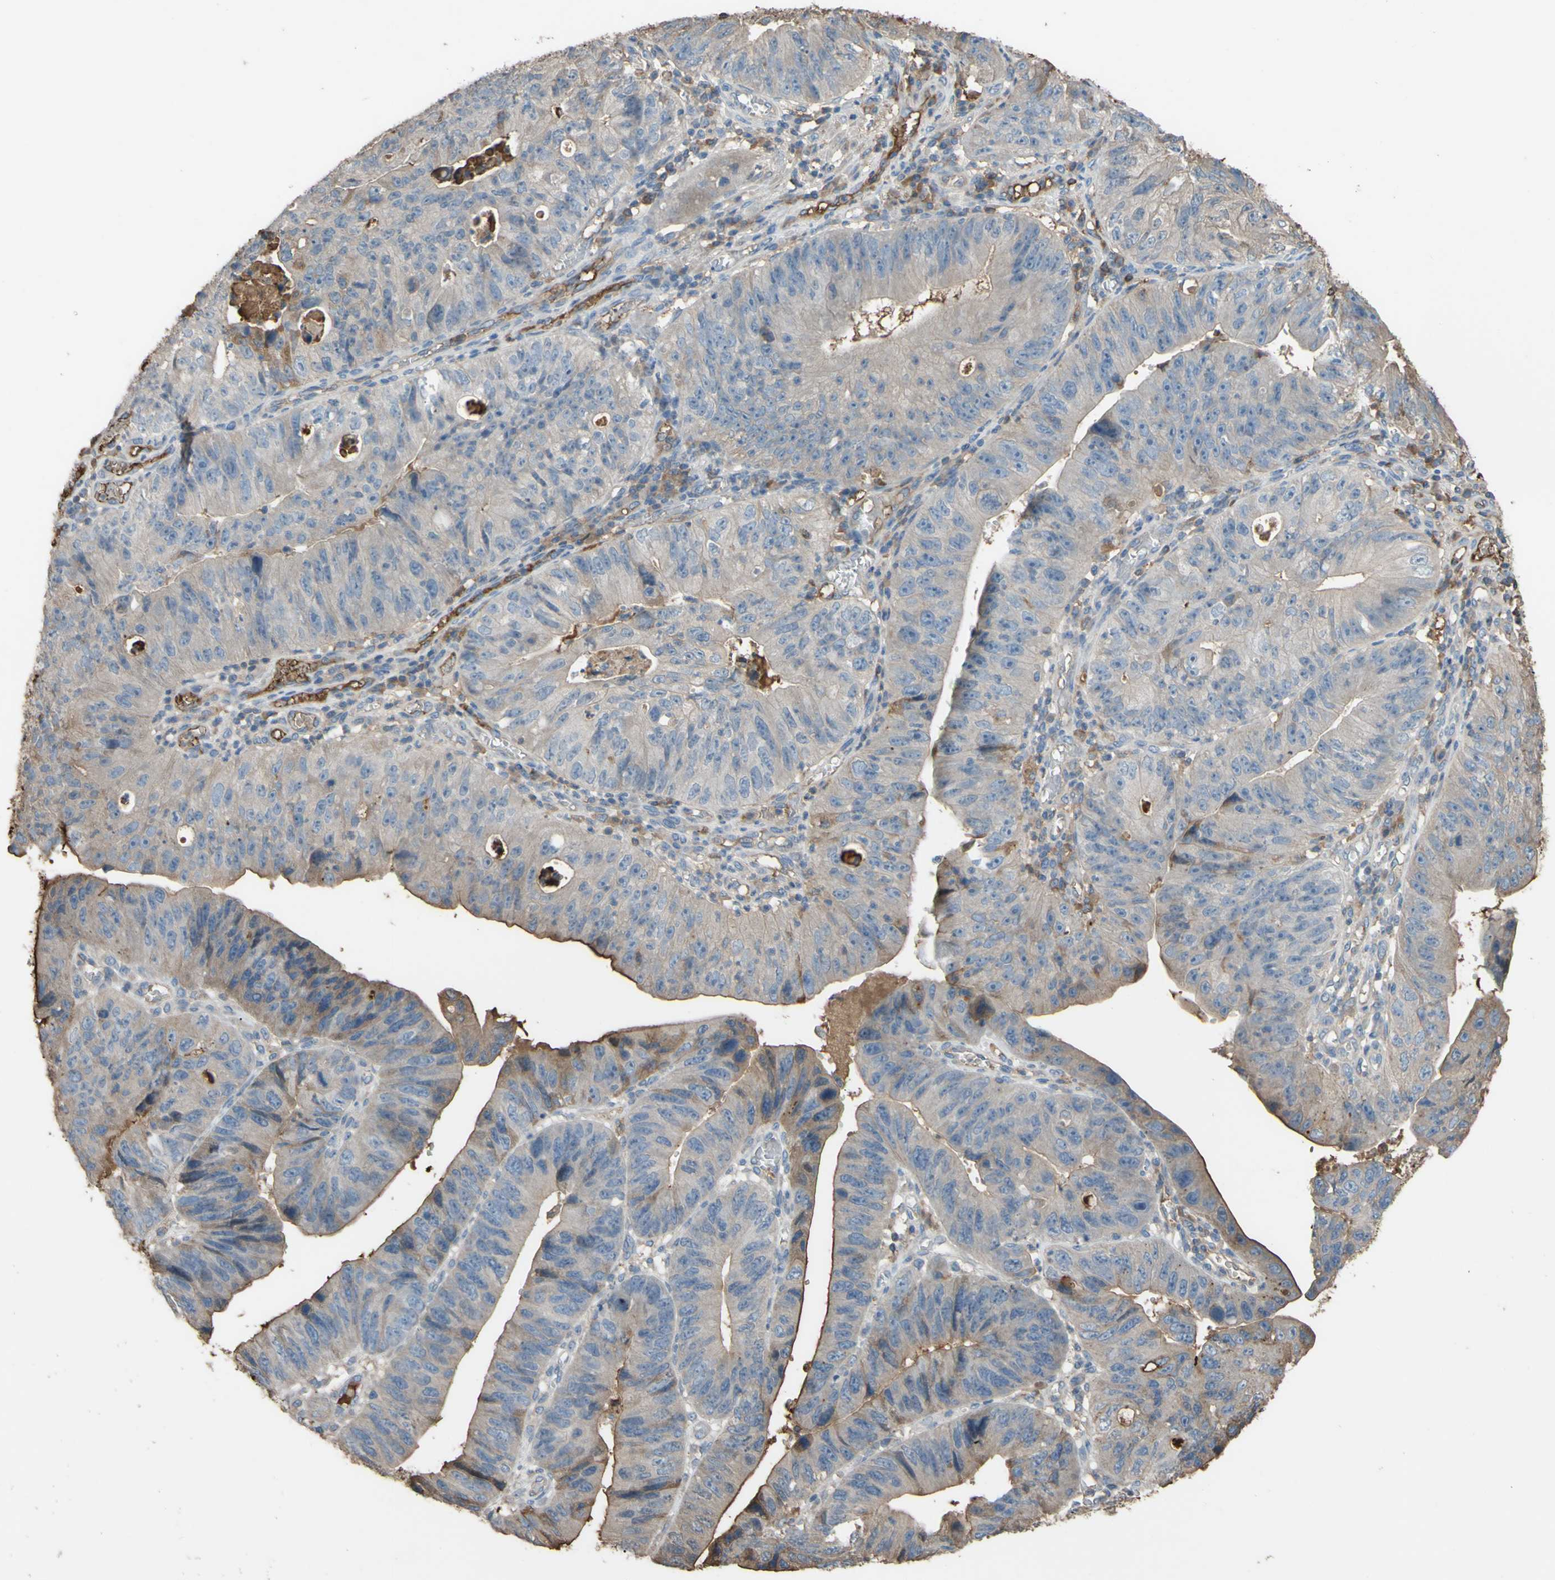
{"staining": {"intensity": "weak", "quantity": ">75%", "location": "cytoplasmic/membranous"}, "tissue": "stomach cancer", "cell_type": "Tumor cells", "image_type": "cancer", "snomed": [{"axis": "morphology", "description": "Adenocarcinoma, NOS"}, {"axis": "topography", "description": "Stomach"}], "caption": "Stomach cancer (adenocarcinoma) stained for a protein reveals weak cytoplasmic/membranous positivity in tumor cells.", "gene": "PTGDS", "patient": {"sex": "male", "age": 59}}